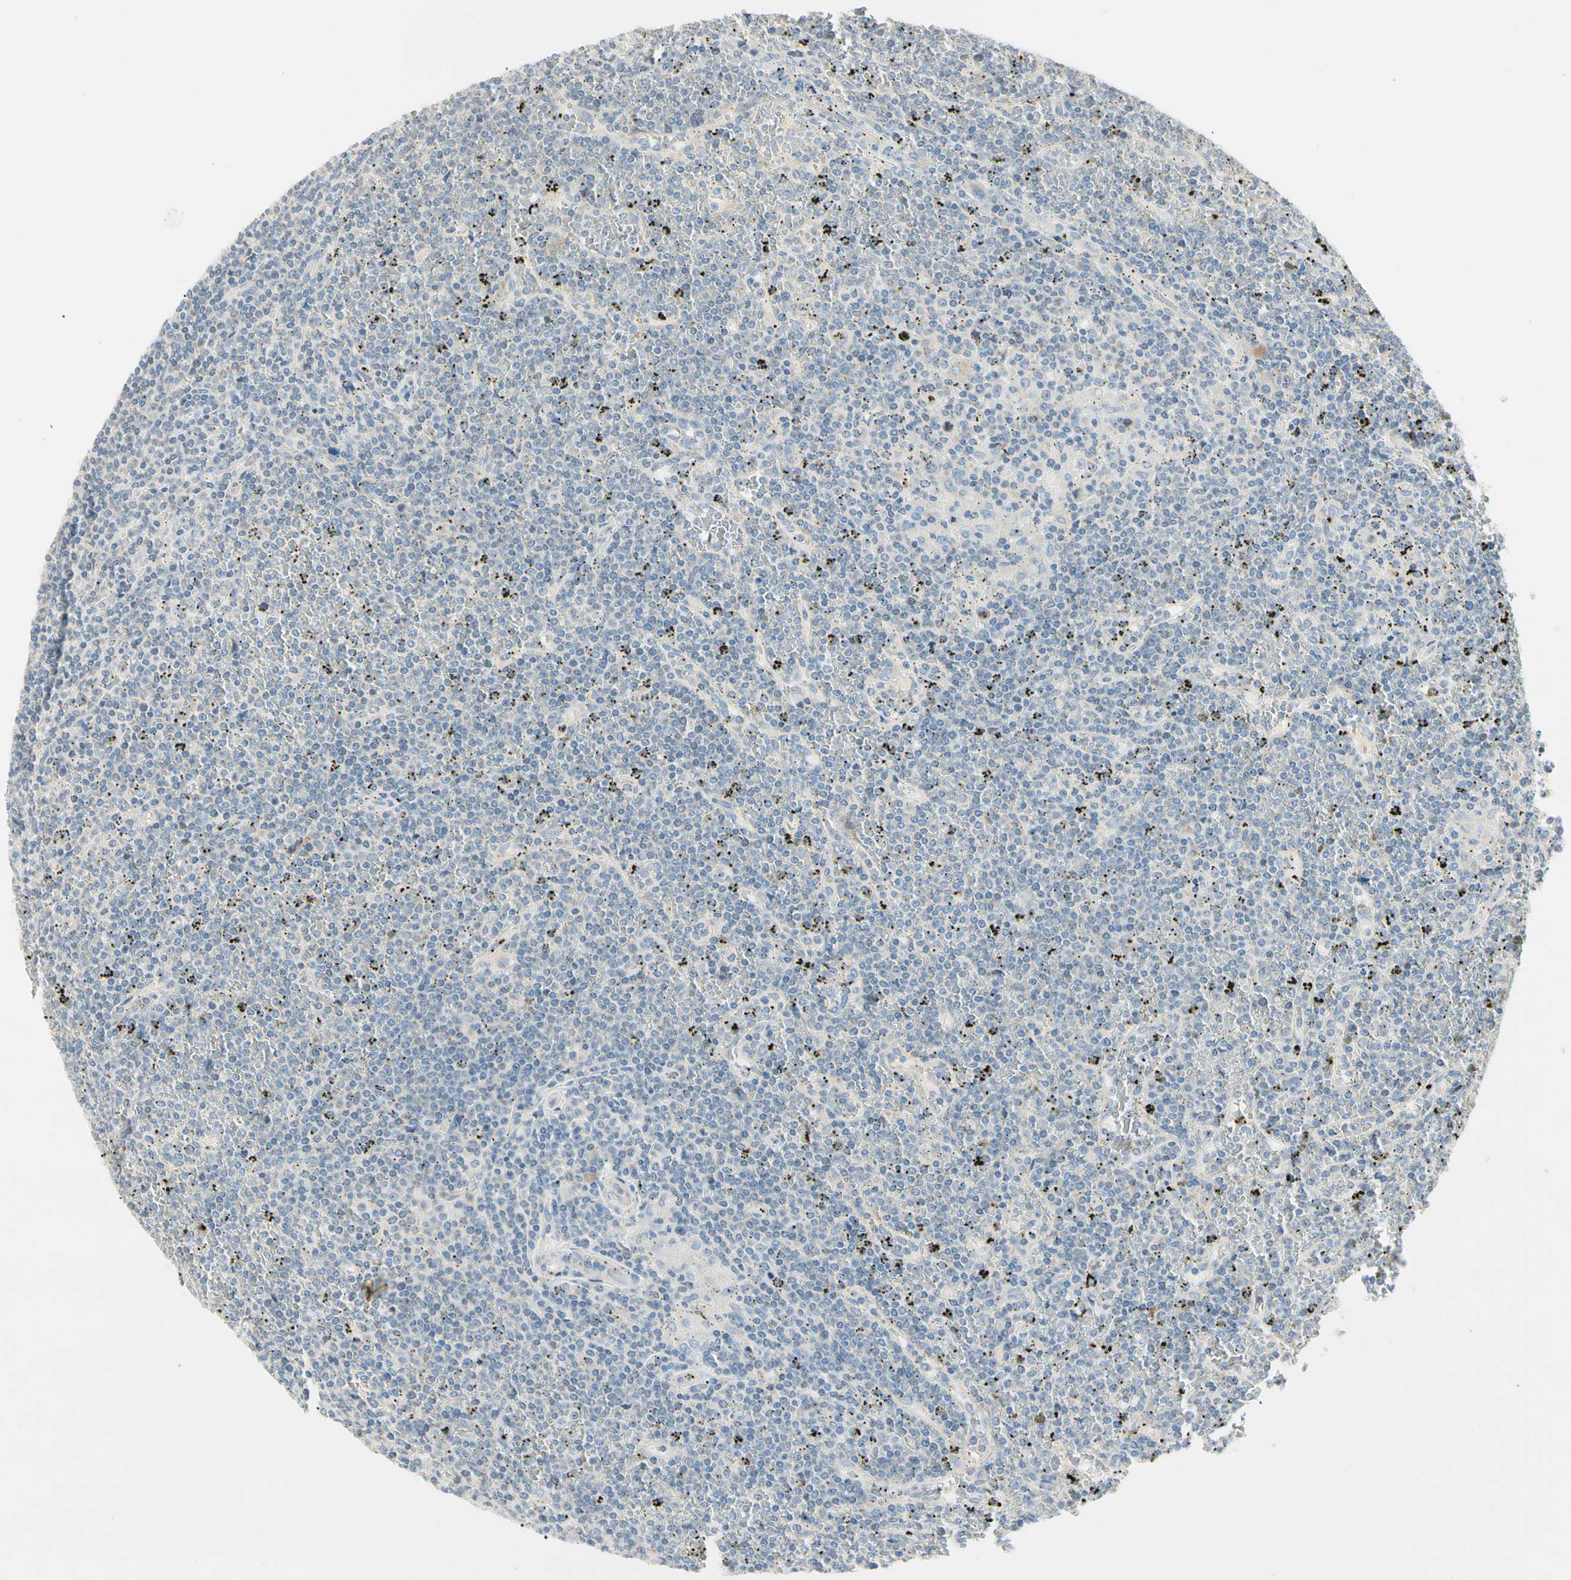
{"staining": {"intensity": "negative", "quantity": "none", "location": "none"}, "tissue": "lymphoma", "cell_type": "Tumor cells", "image_type": "cancer", "snomed": [{"axis": "morphology", "description": "Malignant lymphoma, non-Hodgkin's type, Low grade"}, {"axis": "topography", "description": "Spleen"}], "caption": "Tumor cells are negative for brown protein staining in malignant lymphoma, non-Hodgkin's type (low-grade).", "gene": "ALDH18A1", "patient": {"sex": "female", "age": 19}}